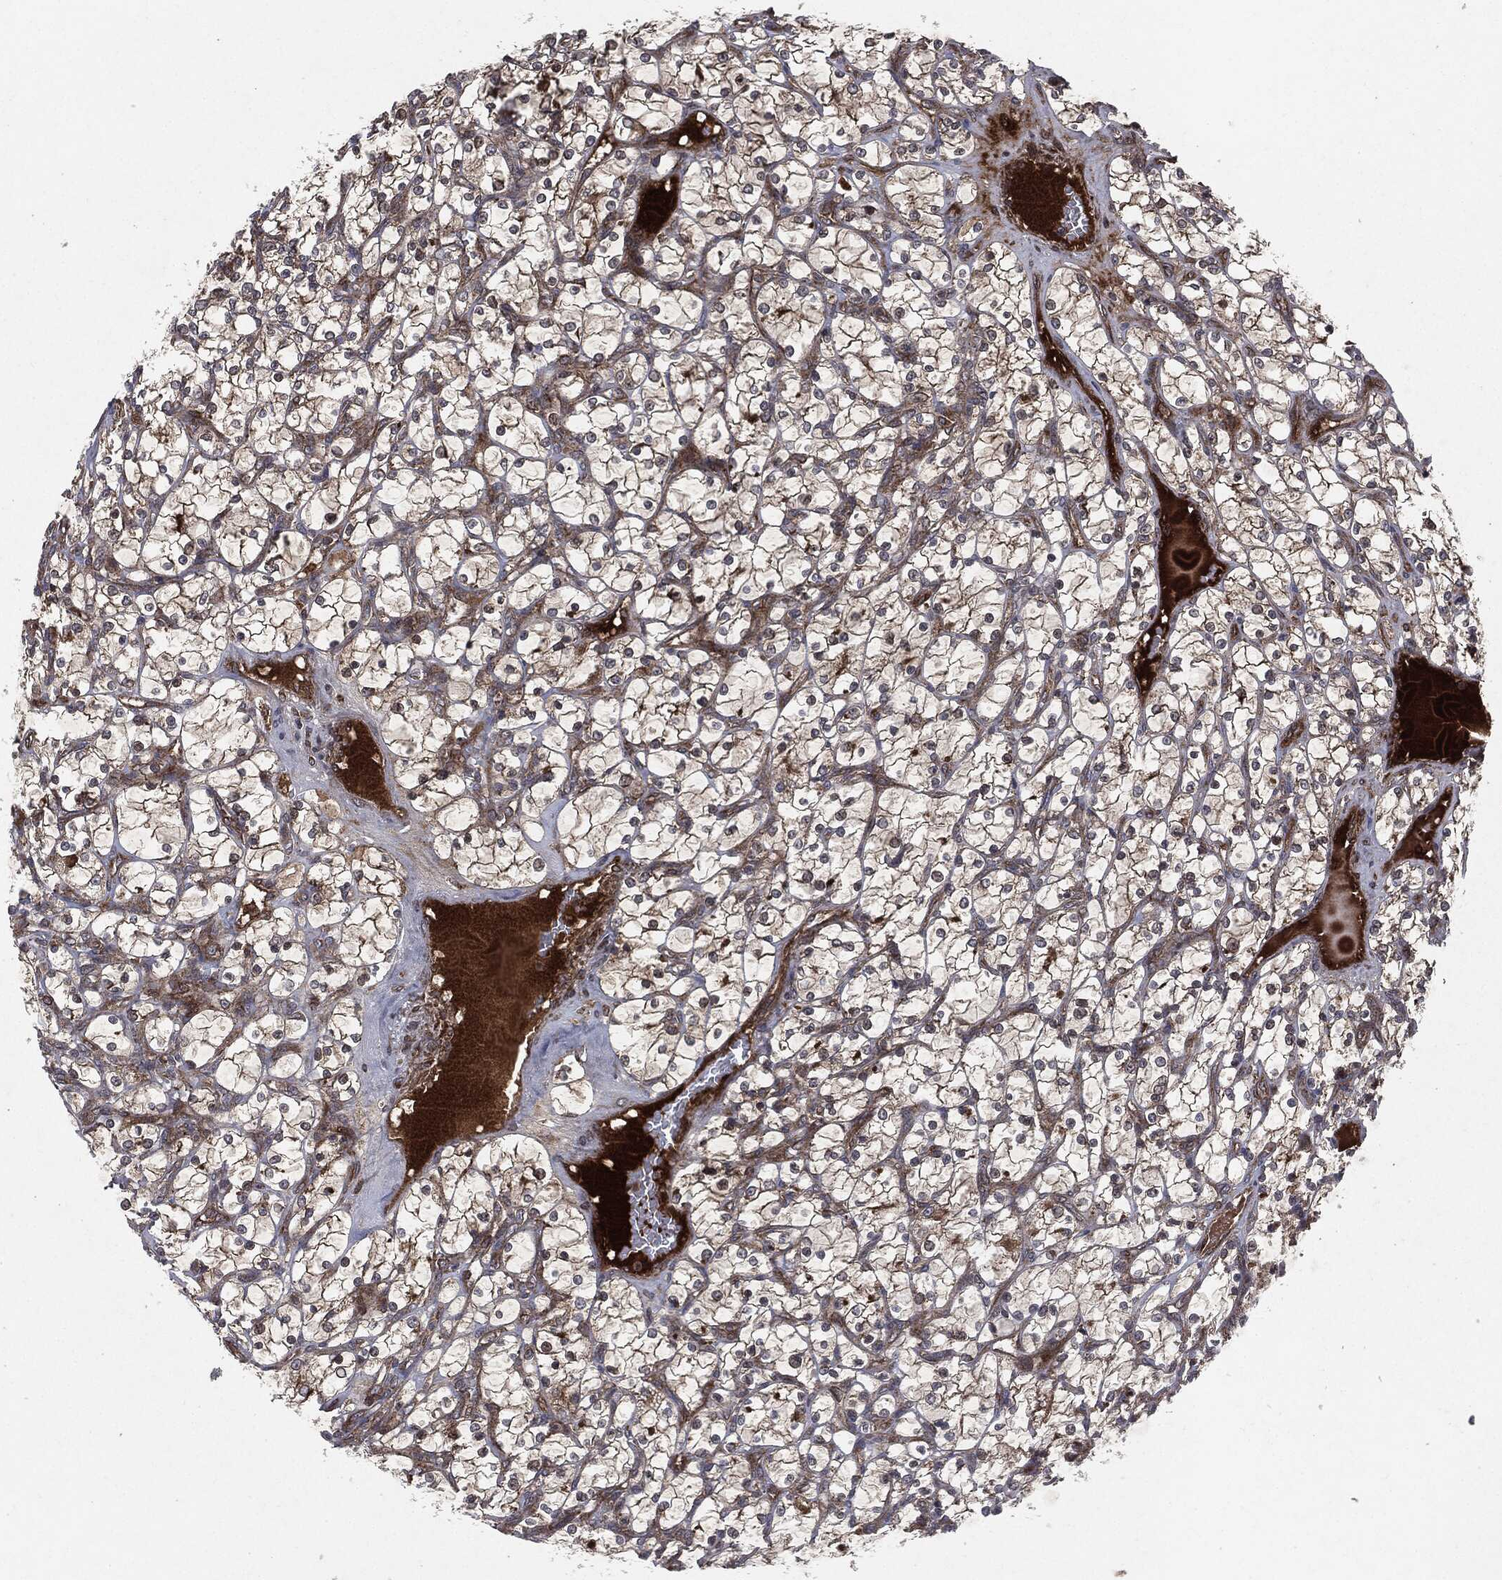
{"staining": {"intensity": "moderate", "quantity": "25%-75%", "location": "cytoplasmic/membranous"}, "tissue": "renal cancer", "cell_type": "Tumor cells", "image_type": "cancer", "snomed": [{"axis": "morphology", "description": "Adenocarcinoma, NOS"}, {"axis": "topography", "description": "Kidney"}], "caption": "A high-resolution histopathology image shows IHC staining of renal adenocarcinoma, which displays moderate cytoplasmic/membranous positivity in about 25%-75% of tumor cells.", "gene": "RAF1", "patient": {"sex": "female", "age": 69}}